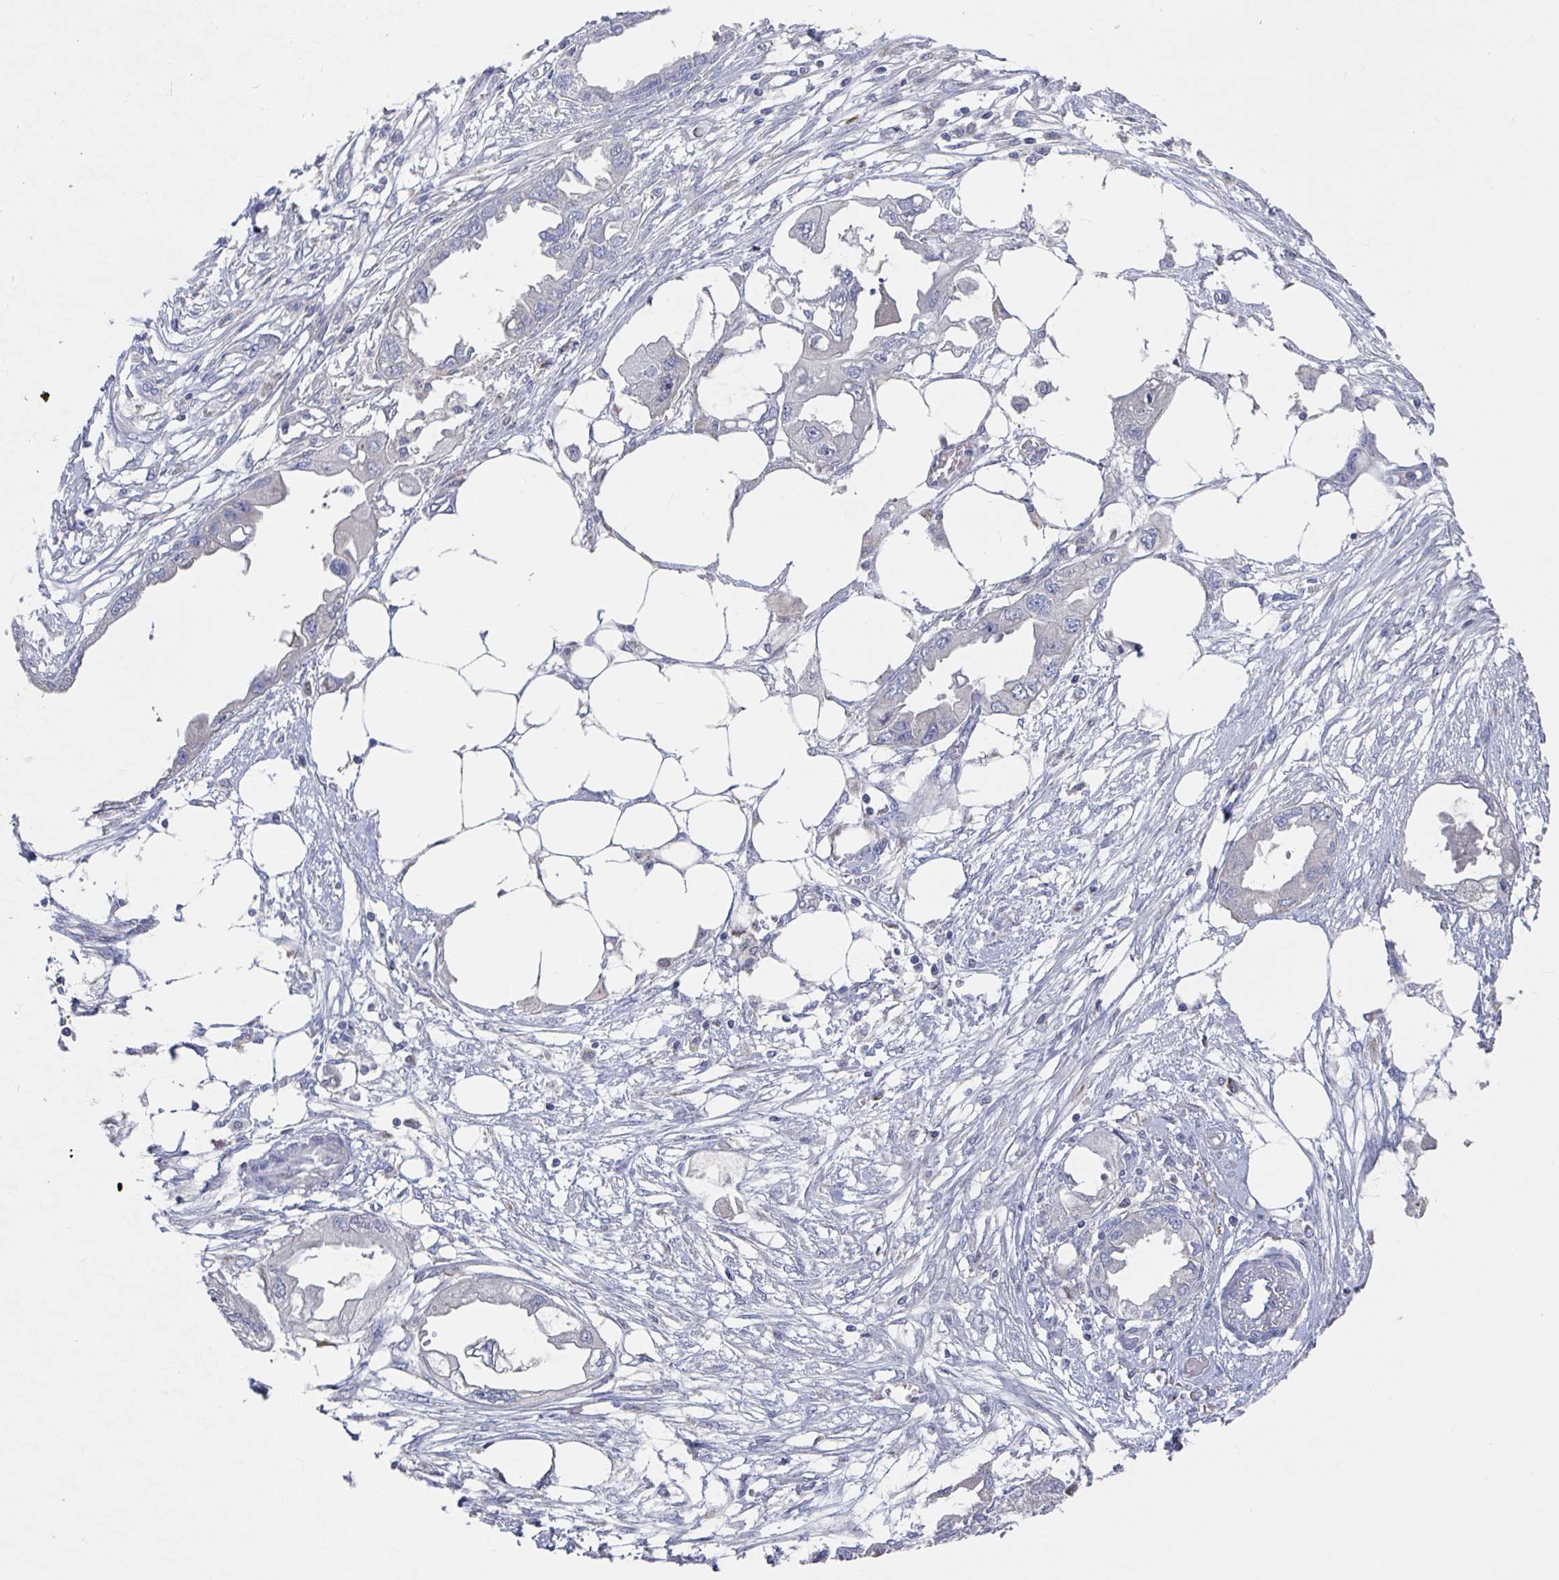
{"staining": {"intensity": "negative", "quantity": "none", "location": "none"}, "tissue": "endometrial cancer", "cell_type": "Tumor cells", "image_type": "cancer", "snomed": [{"axis": "morphology", "description": "Adenocarcinoma, NOS"}, {"axis": "morphology", "description": "Adenocarcinoma, metastatic, NOS"}, {"axis": "topography", "description": "Adipose tissue"}, {"axis": "topography", "description": "Endometrium"}], "caption": "Endometrial cancer (metastatic adenocarcinoma) was stained to show a protein in brown. There is no significant staining in tumor cells. The staining was performed using DAB to visualize the protein expression in brown, while the nuclei were stained in blue with hematoxylin (Magnification: 20x).", "gene": "GPR148", "patient": {"sex": "female", "age": 67}}